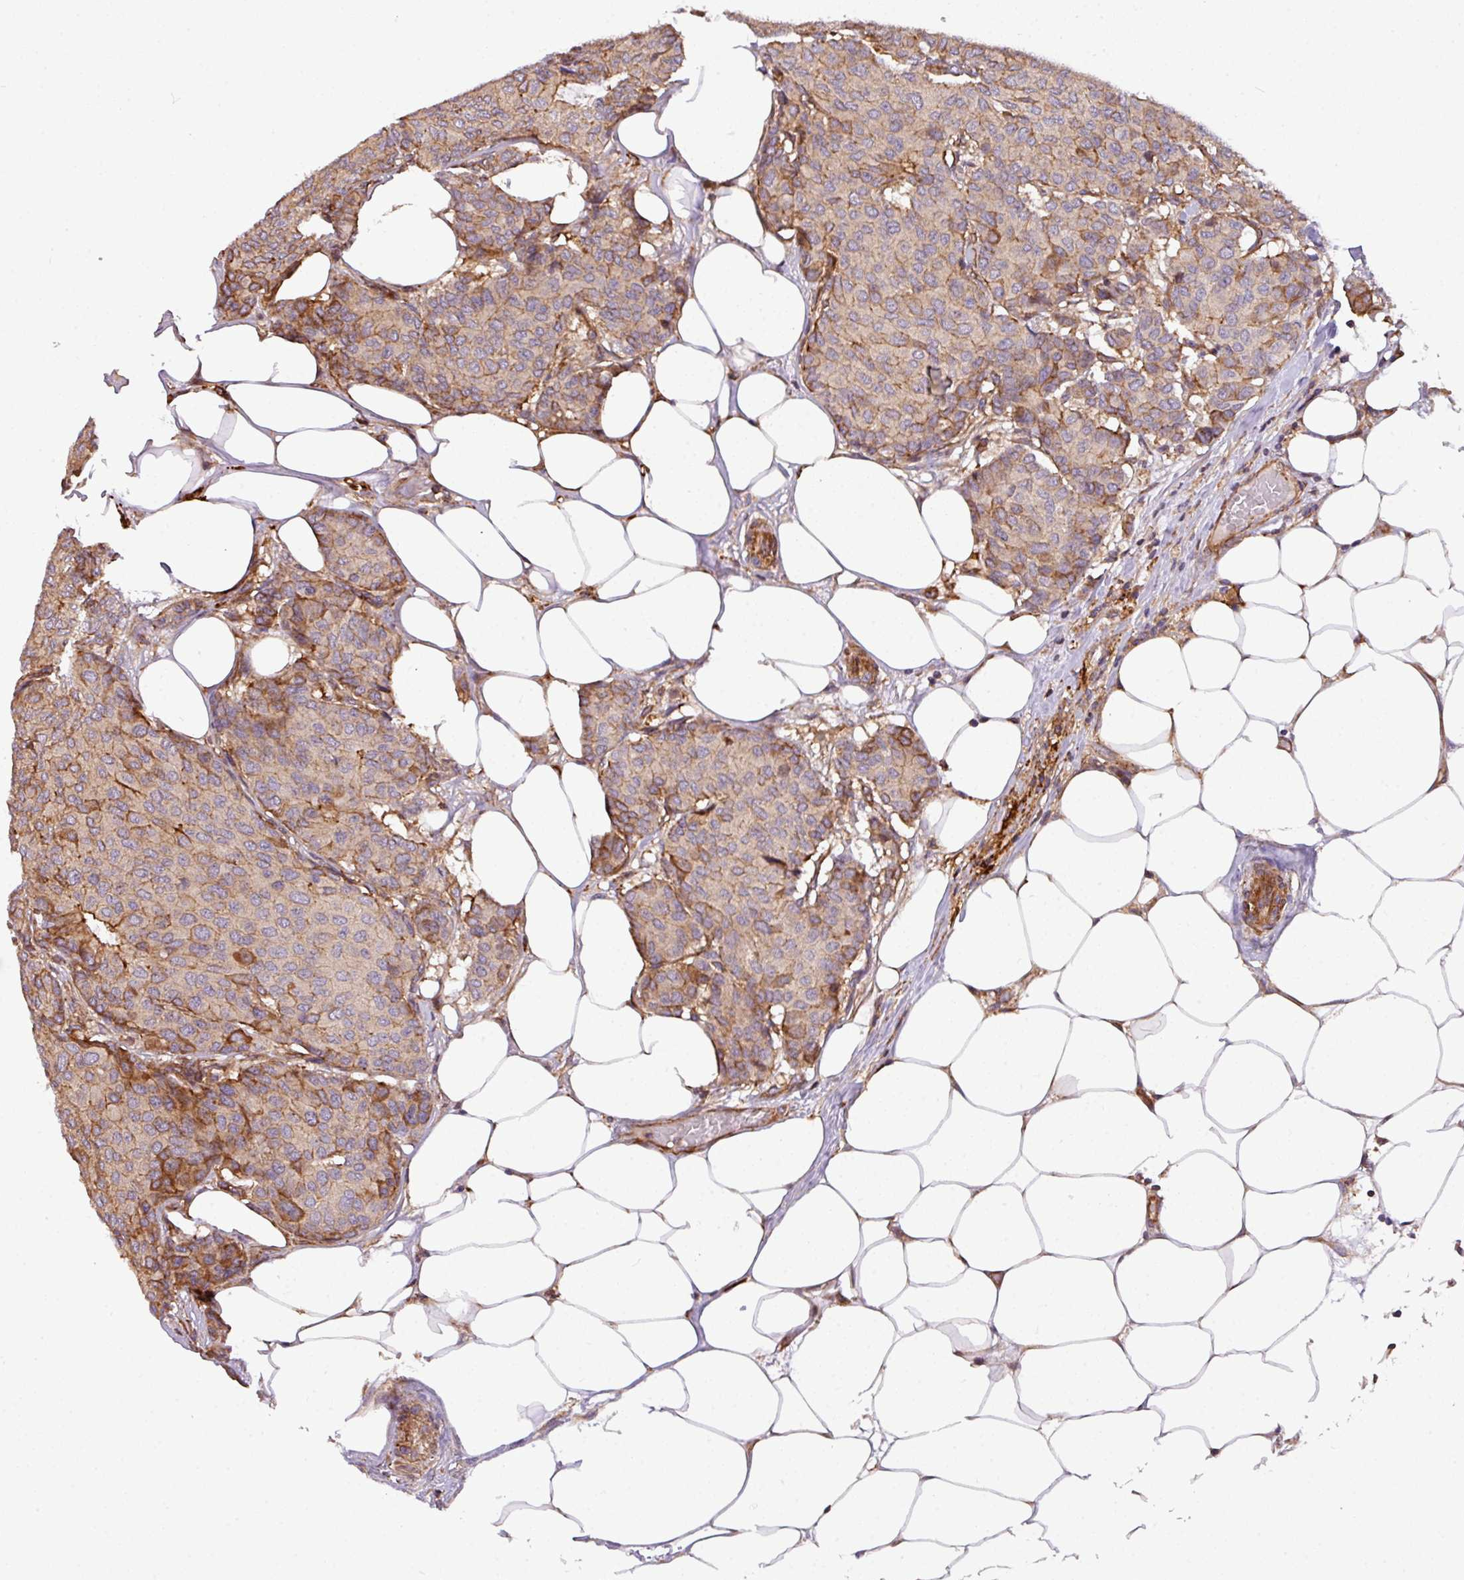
{"staining": {"intensity": "moderate", "quantity": "<25%", "location": "cytoplasmic/membranous"}, "tissue": "breast cancer", "cell_type": "Tumor cells", "image_type": "cancer", "snomed": [{"axis": "morphology", "description": "Duct carcinoma"}, {"axis": "topography", "description": "Breast"}], "caption": "Breast intraductal carcinoma was stained to show a protein in brown. There is low levels of moderate cytoplasmic/membranous staining in approximately <25% of tumor cells.", "gene": "CASS4", "patient": {"sex": "female", "age": 75}}